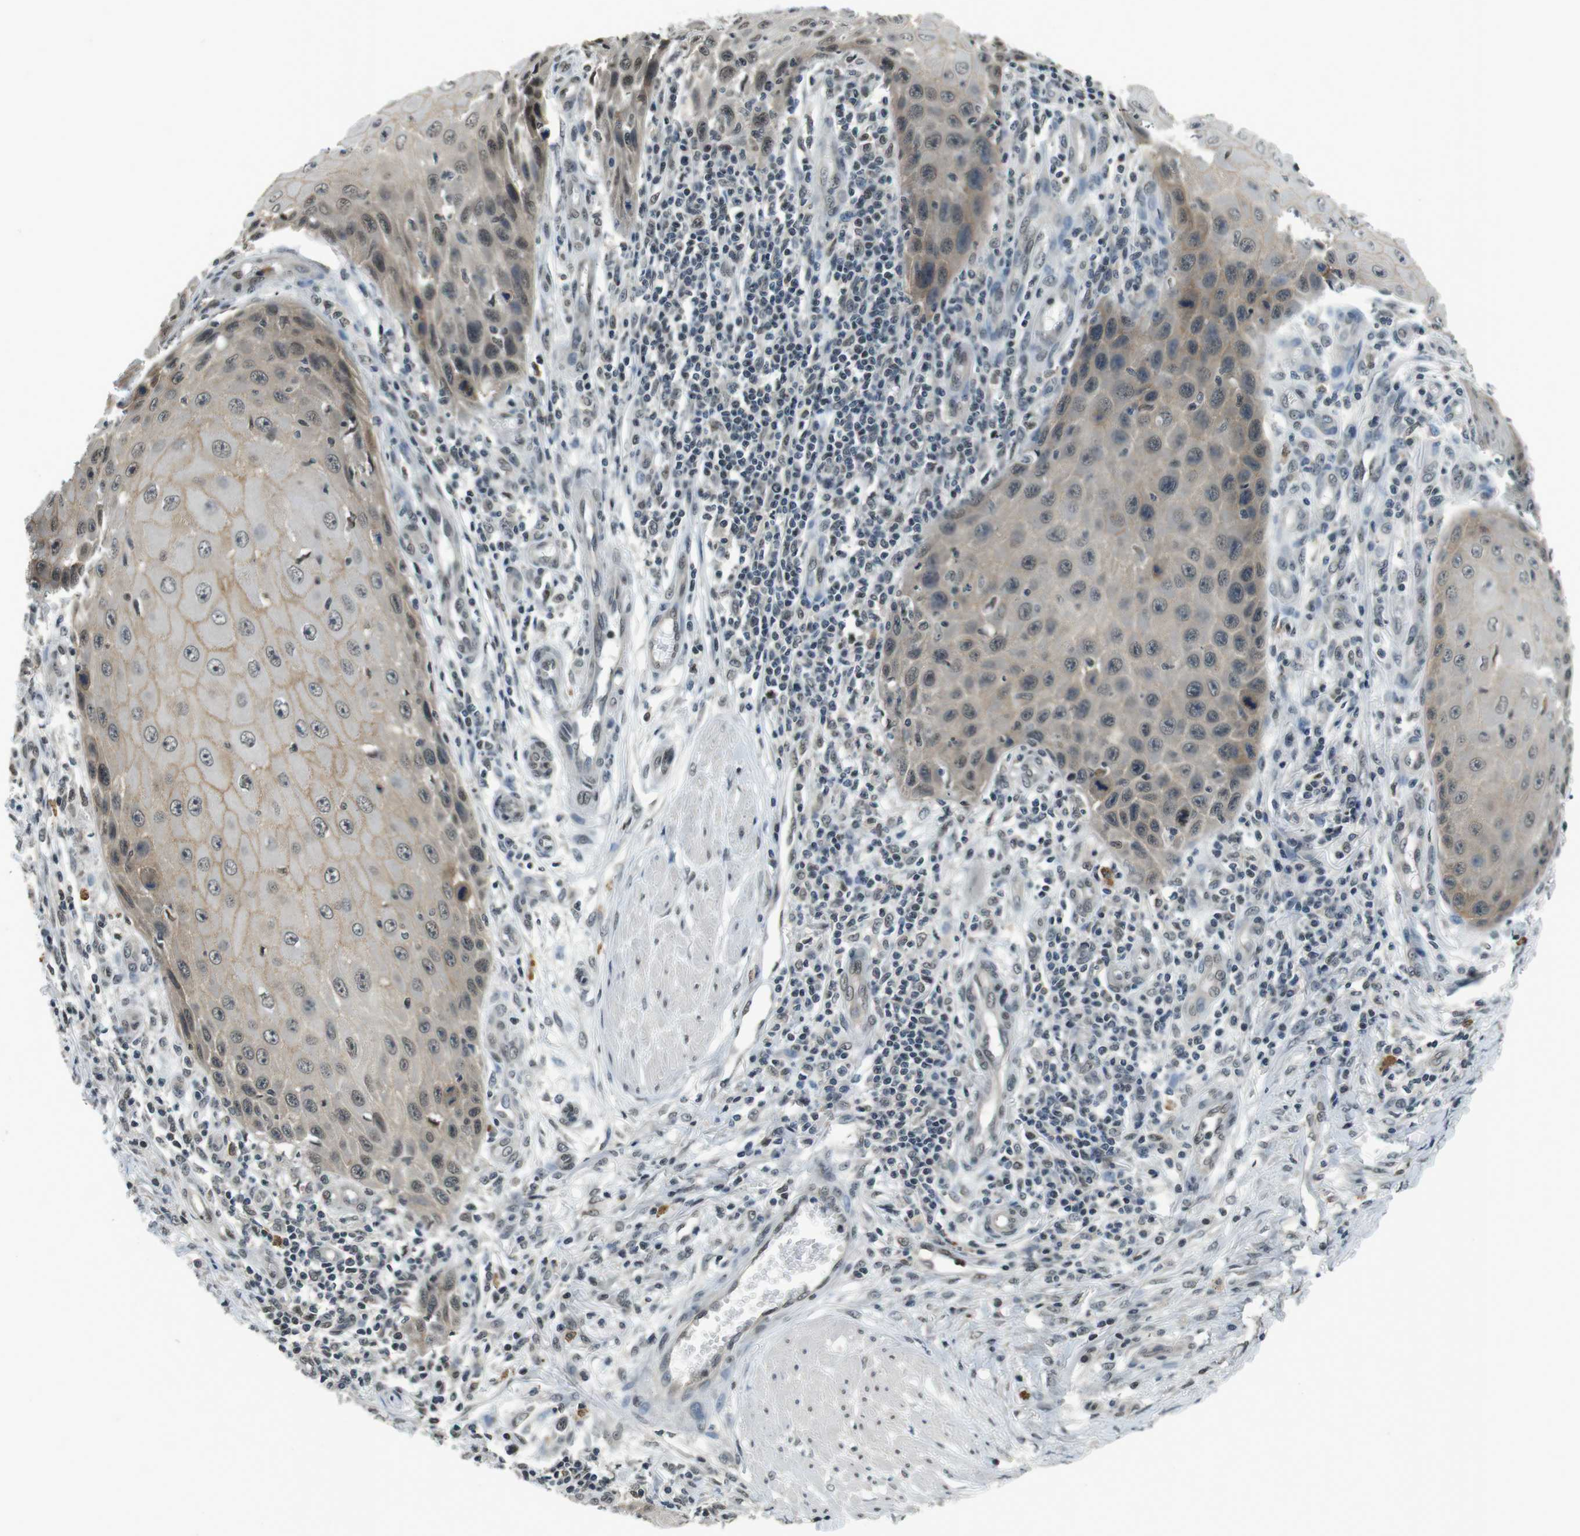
{"staining": {"intensity": "weak", "quantity": "25%-75%", "location": "cytoplasmic/membranous,nuclear"}, "tissue": "skin cancer", "cell_type": "Tumor cells", "image_type": "cancer", "snomed": [{"axis": "morphology", "description": "Squamous cell carcinoma, NOS"}, {"axis": "topography", "description": "Skin"}], "caption": "Immunohistochemistry histopathology image of human skin cancer stained for a protein (brown), which displays low levels of weak cytoplasmic/membranous and nuclear positivity in about 25%-75% of tumor cells.", "gene": "NEK4", "patient": {"sex": "female", "age": 73}}